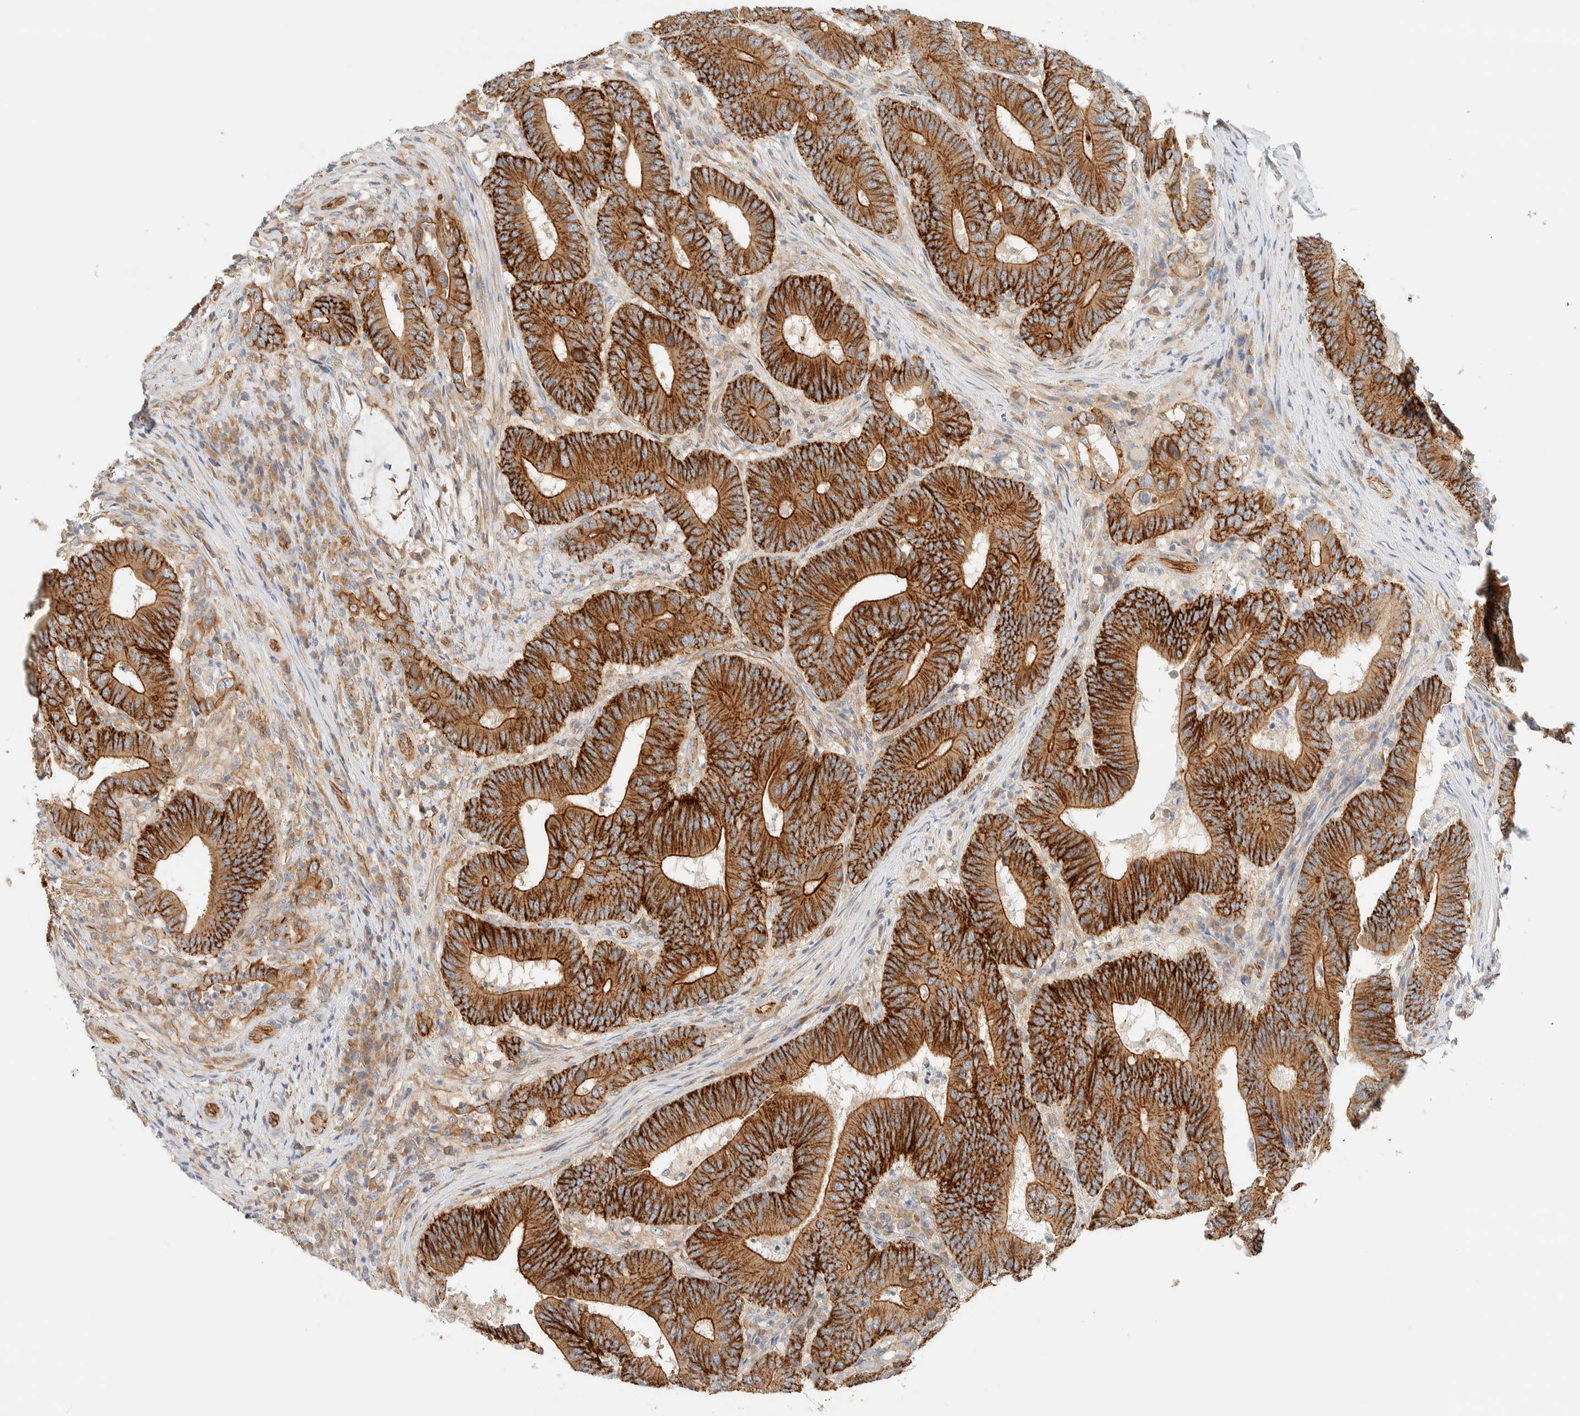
{"staining": {"intensity": "strong", "quantity": ">75%", "location": "cytoplasmic/membranous"}, "tissue": "colorectal cancer", "cell_type": "Tumor cells", "image_type": "cancer", "snomed": [{"axis": "morphology", "description": "Adenocarcinoma, NOS"}, {"axis": "topography", "description": "Colon"}], "caption": "IHC image of adenocarcinoma (colorectal) stained for a protein (brown), which demonstrates high levels of strong cytoplasmic/membranous staining in about >75% of tumor cells.", "gene": "LIMA1", "patient": {"sex": "female", "age": 66}}